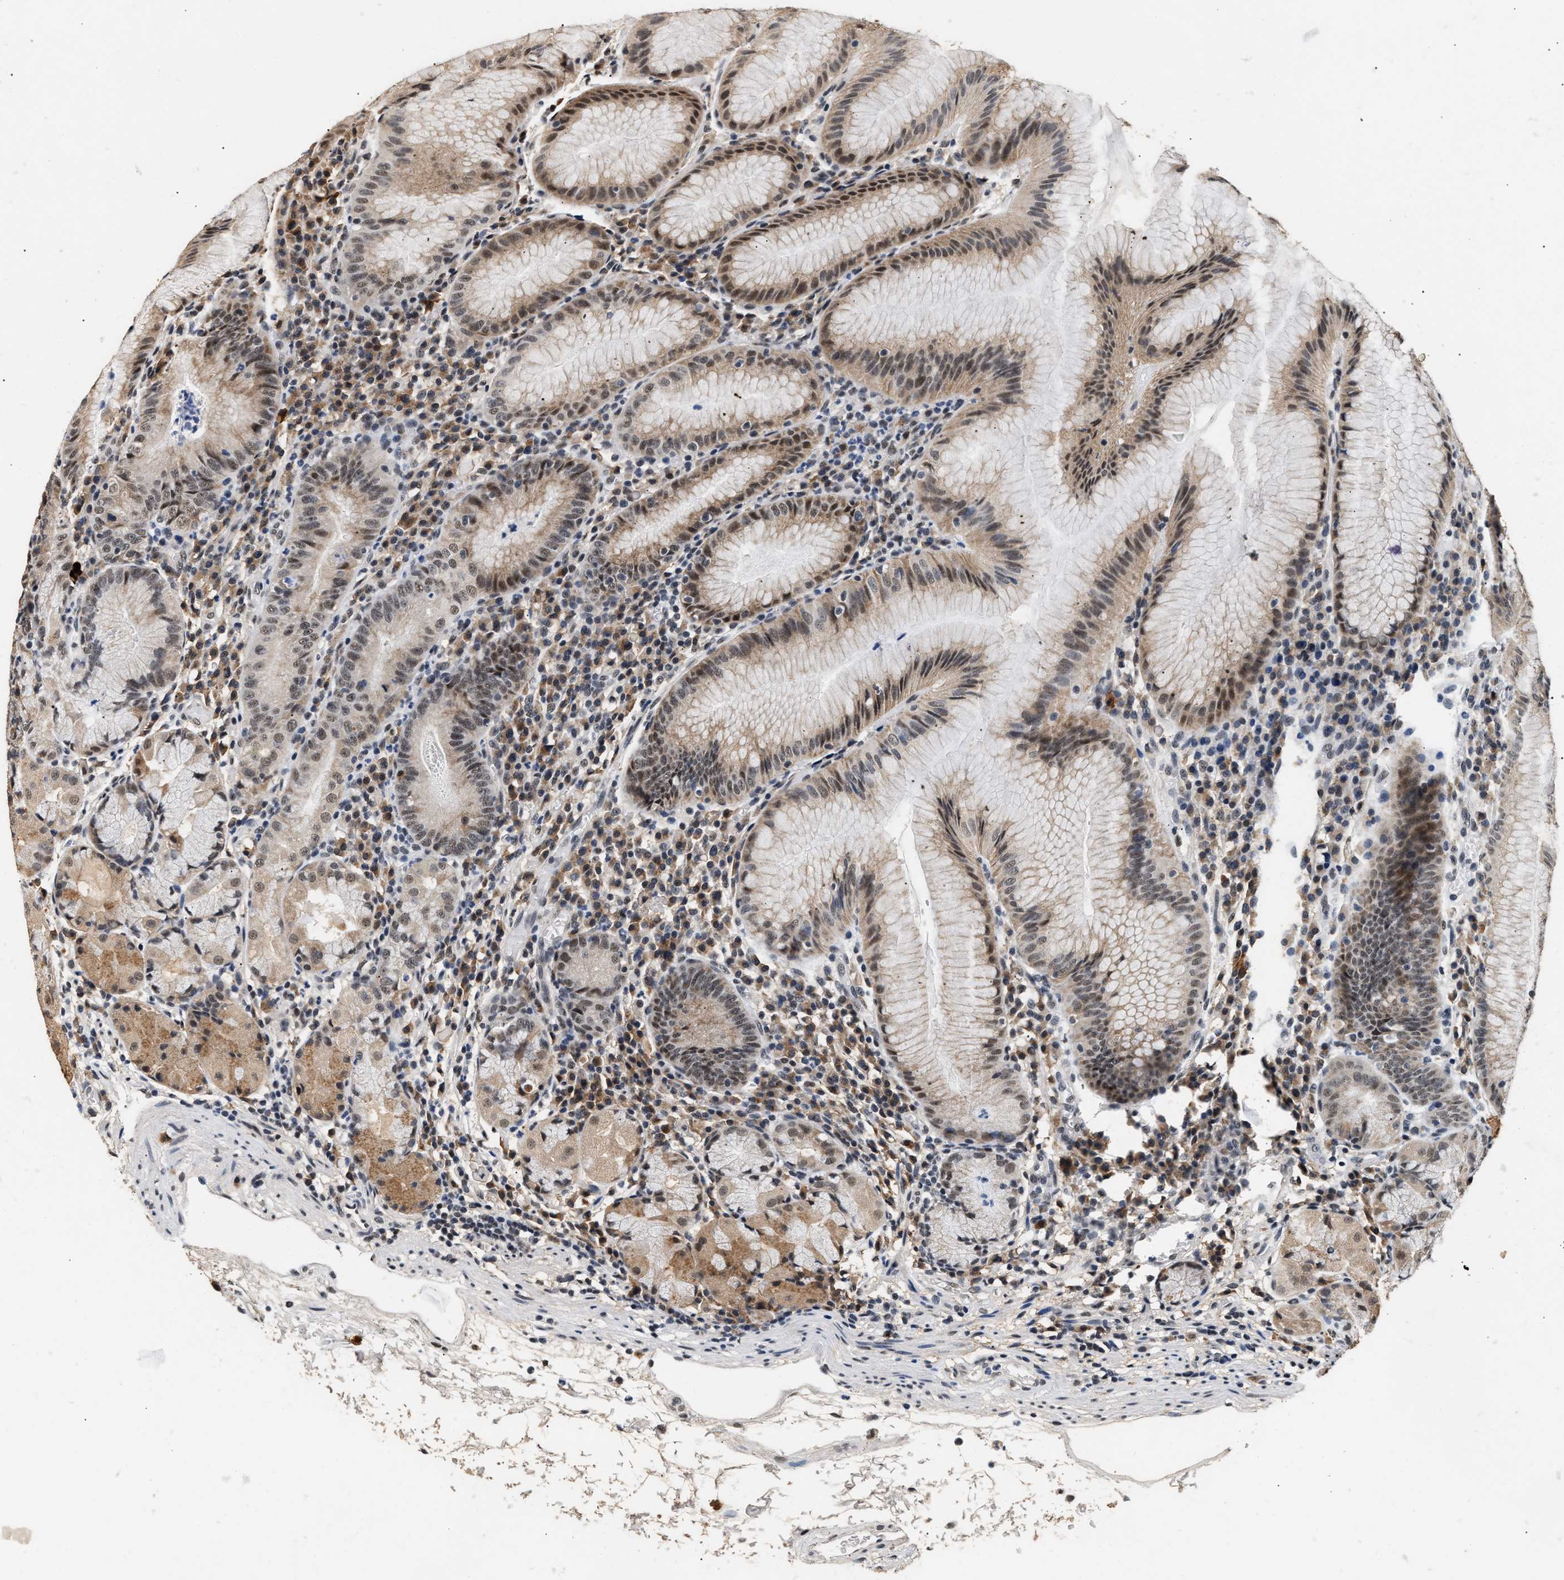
{"staining": {"intensity": "moderate", "quantity": "25%-75%", "location": "cytoplasmic/membranous,nuclear"}, "tissue": "stomach", "cell_type": "Glandular cells", "image_type": "normal", "snomed": [{"axis": "morphology", "description": "Normal tissue, NOS"}, {"axis": "topography", "description": "Stomach"}, {"axis": "topography", "description": "Stomach, lower"}], "caption": "Moderate cytoplasmic/membranous,nuclear expression is present in approximately 25%-75% of glandular cells in benign stomach.", "gene": "THOC1", "patient": {"sex": "female", "age": 75}}